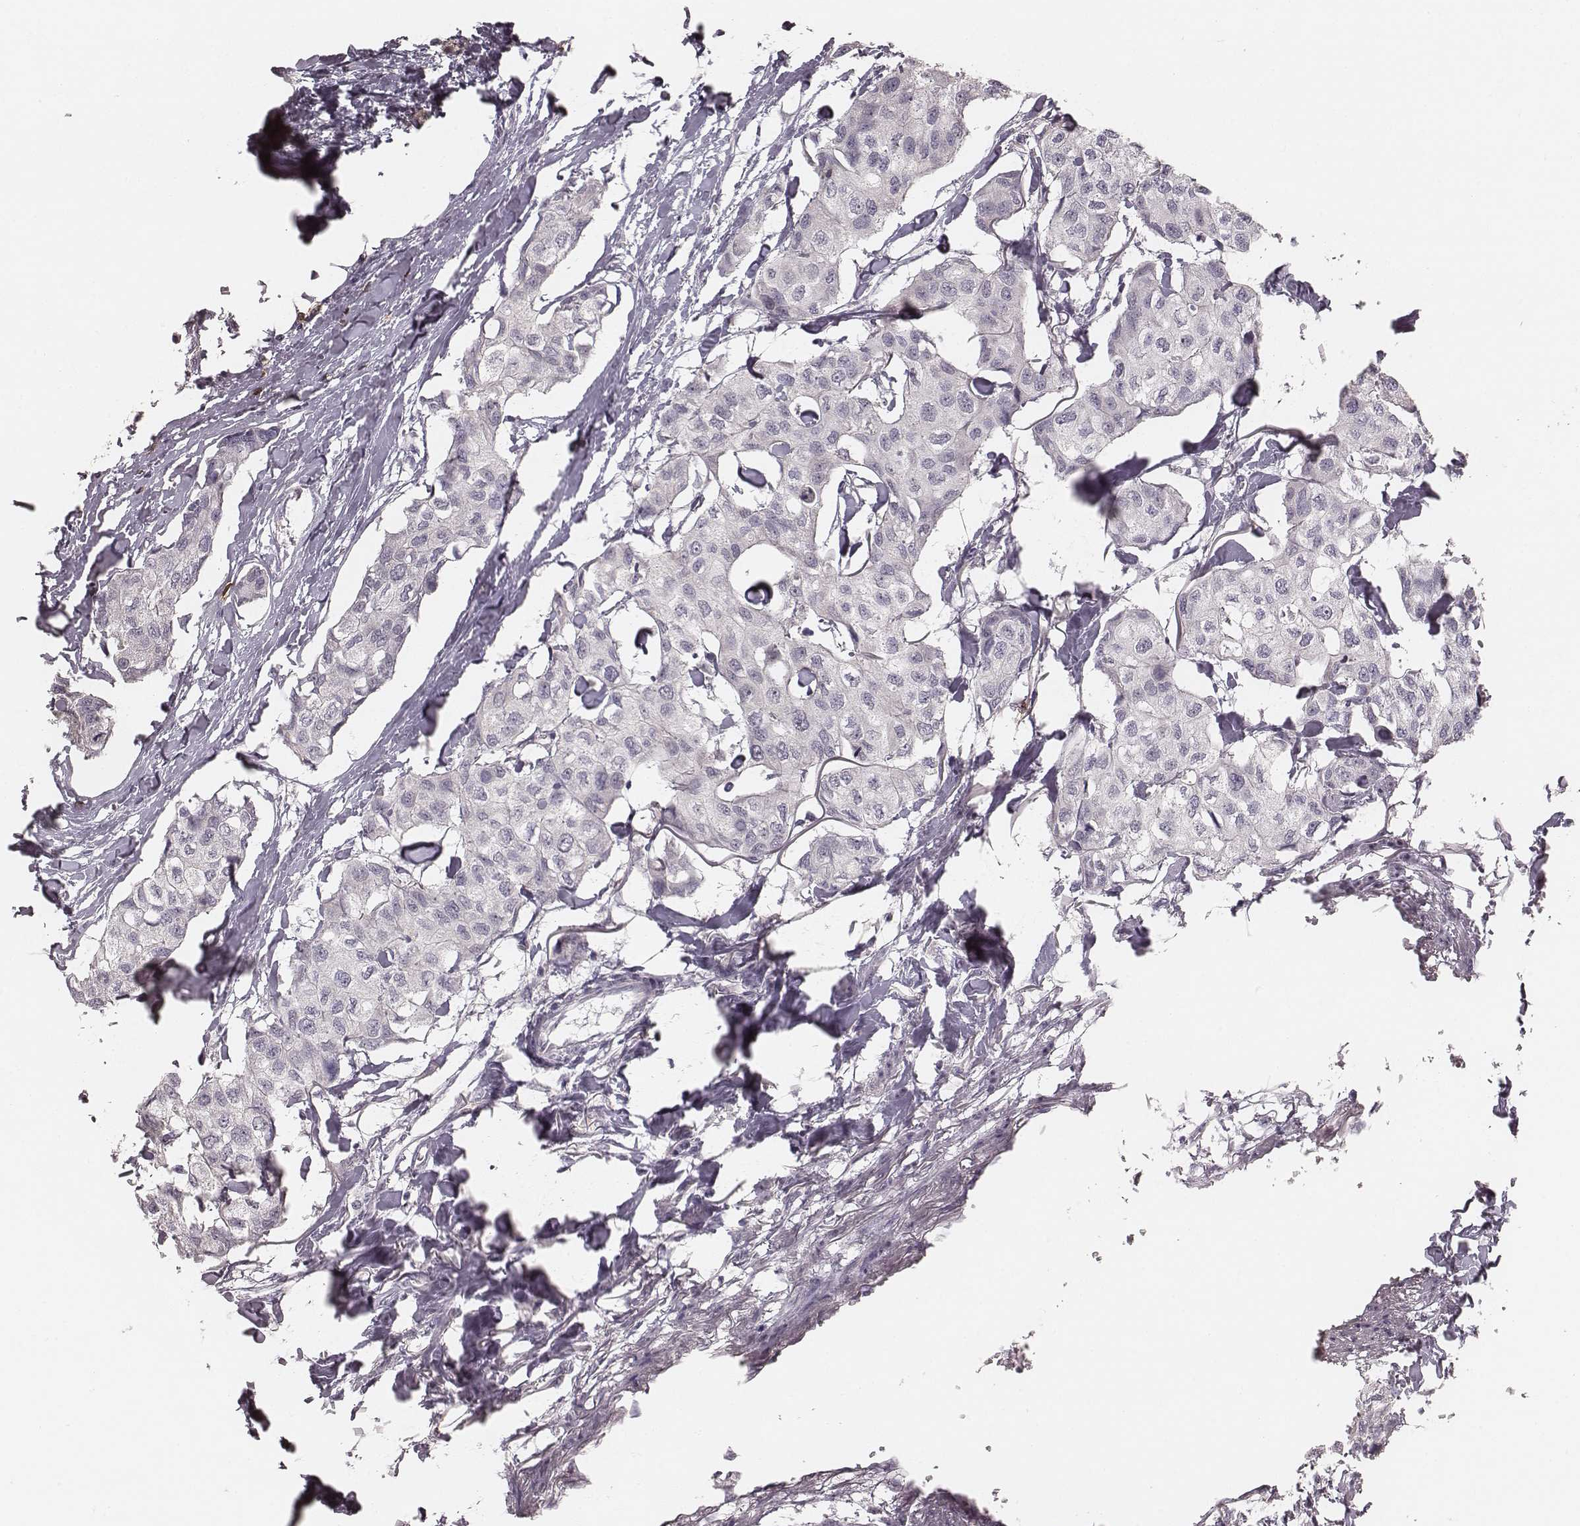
{"staining": {"intensity": "negative", "quantity": "none", "location": "none"}, "tissue": "breast cancer", "cell_type": "Tumor cells", "image_type": "cancer", "snomed": [{"axis": "morphology", "description": "Duct carcinoma"}, {"axis": "topography", "description": "Breast"}], "caption": "DAB (3,3'-diaminobenzidine) immunohistochemical staining of intraductal carcinoma (breast) displays no significant staining in tumor cells.", "gene": "CD8A", "patient": {"sex": "female", "age": 80}}